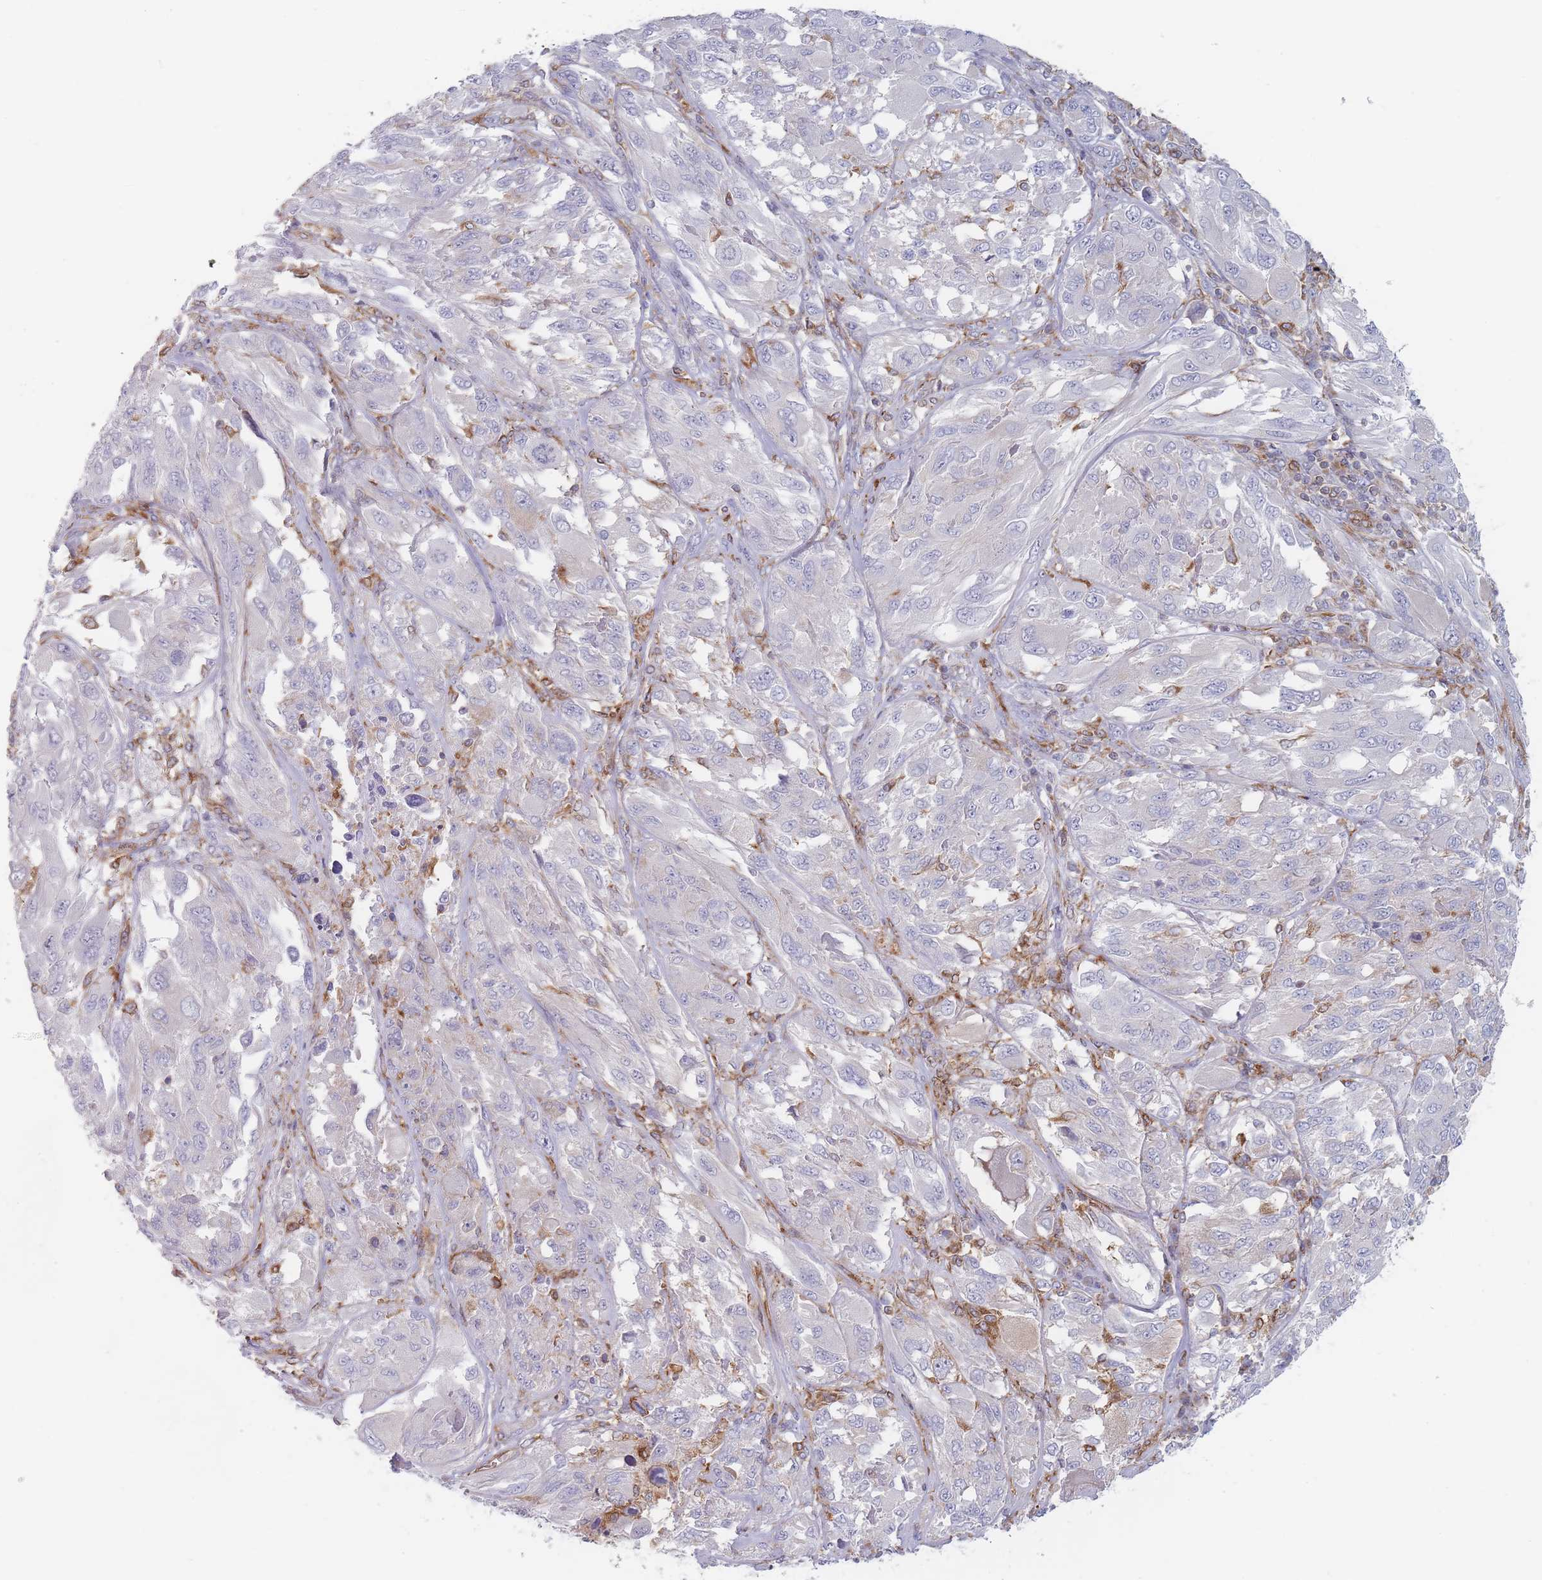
{"staining": {"intensity": "negative", "quantity": "none", "location": "none"}, "tissue": "melanoma", "cell_type": "Tumor cells", "image_type": "cancer", "snomed": [{"axis": "morphology", "description": "Malignant melanoma, NOS"}, {"axis": "topography", "description": "Skin"}], "caption": "Melanoma was stained to show a protein in brown. There is no significant expression in tumor cells.", "gene": "MAP1S", "patient": {"sex": "female", "age": 91}}